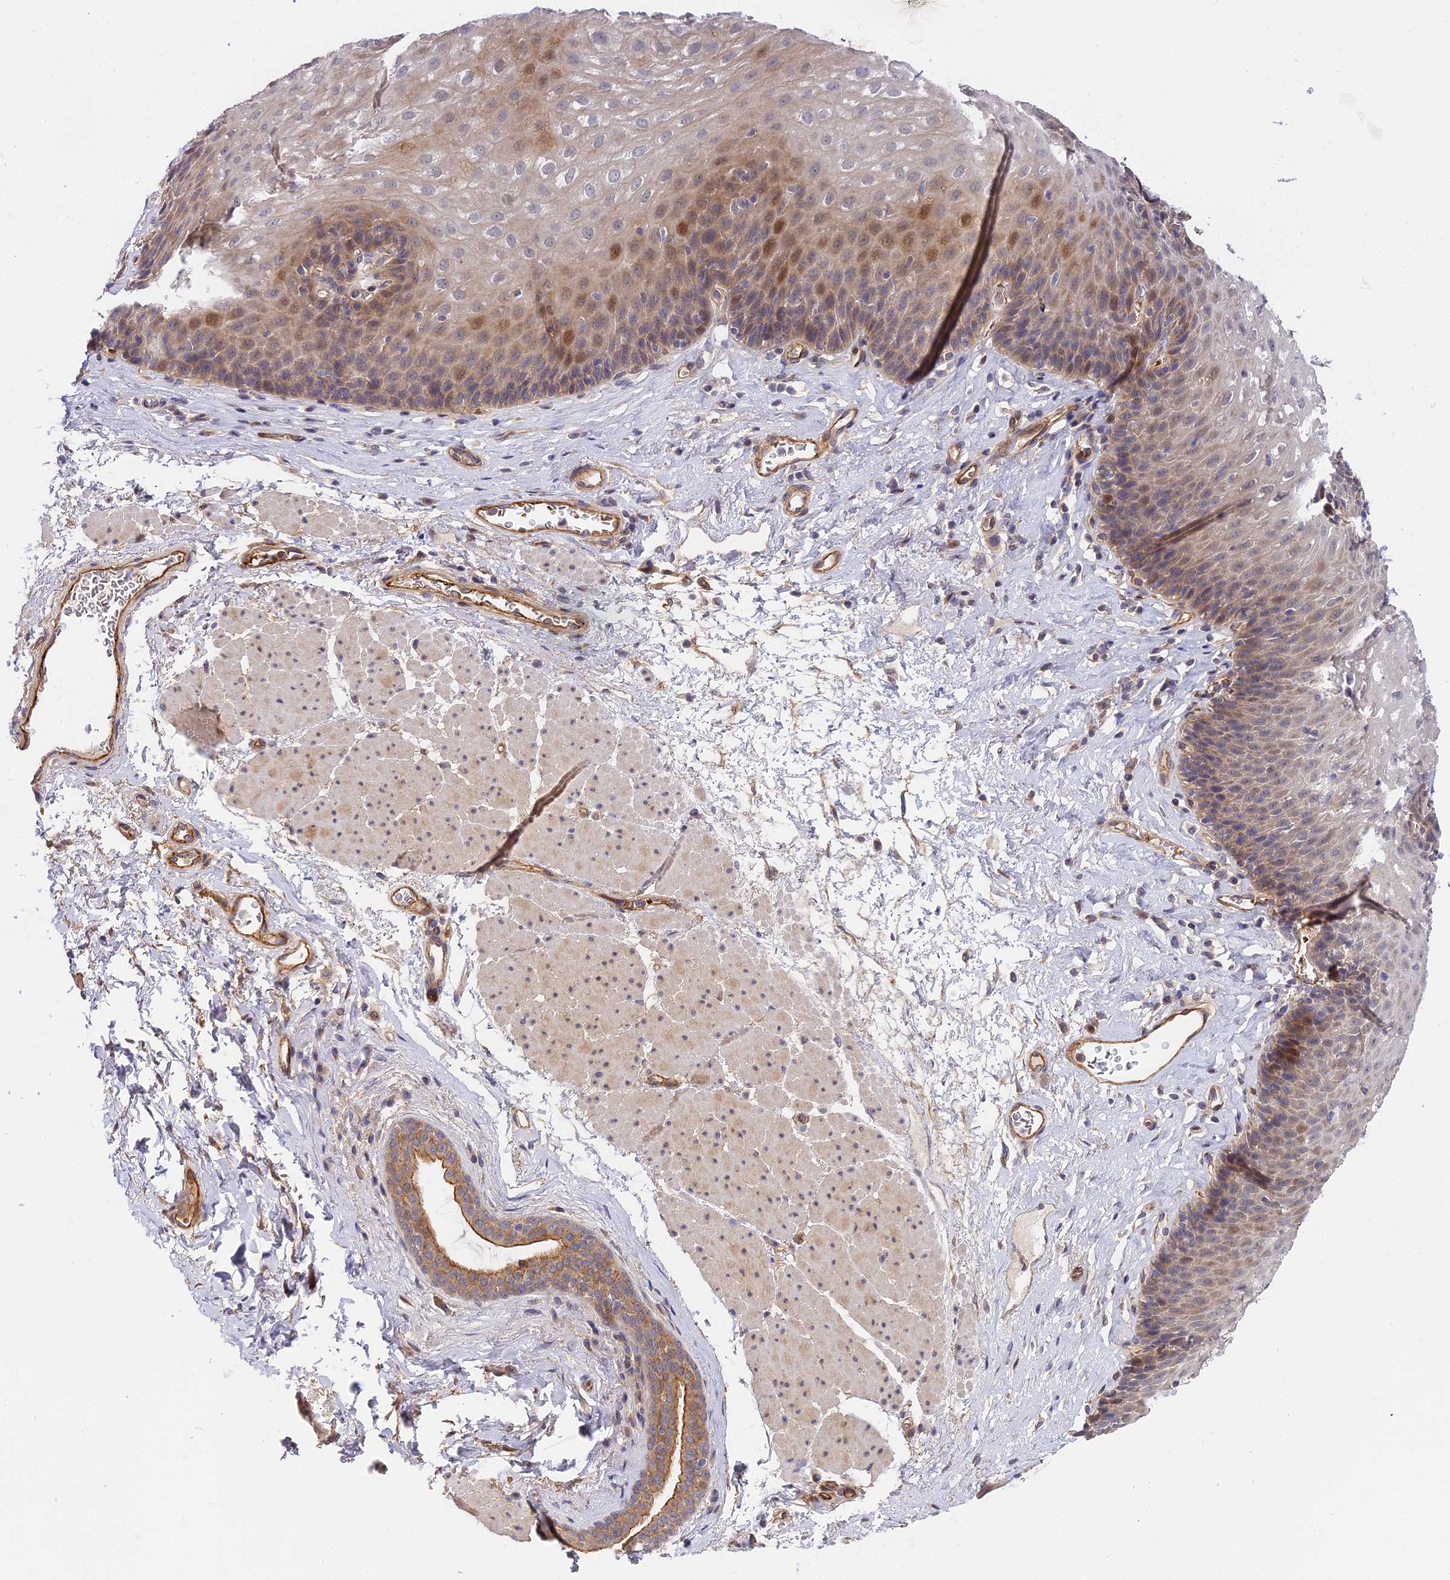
{"staining": {"intensity": "moderate", "quantity": "<25%", "location": "cytoplasmic/membranous,nuclear"}, "tissue": "esophagus", "cell_type": "Squamous epithelial cells", "image_type": "normal", "snomed": [{"axis": "morphology", "description": "Normal tissue, NOS"}, {"axis": "topography", "description": "Esophagus"}], "caption": "The image shows immunohistochemical staining of unremarkable esophagus. There is moderate cytoplasmic/membranous,nuclear staining is appreciated in approximately <25% of squamous epithelial cells.", "gene": "MISP3", "patient": {"sex": "female", "age": 66}}